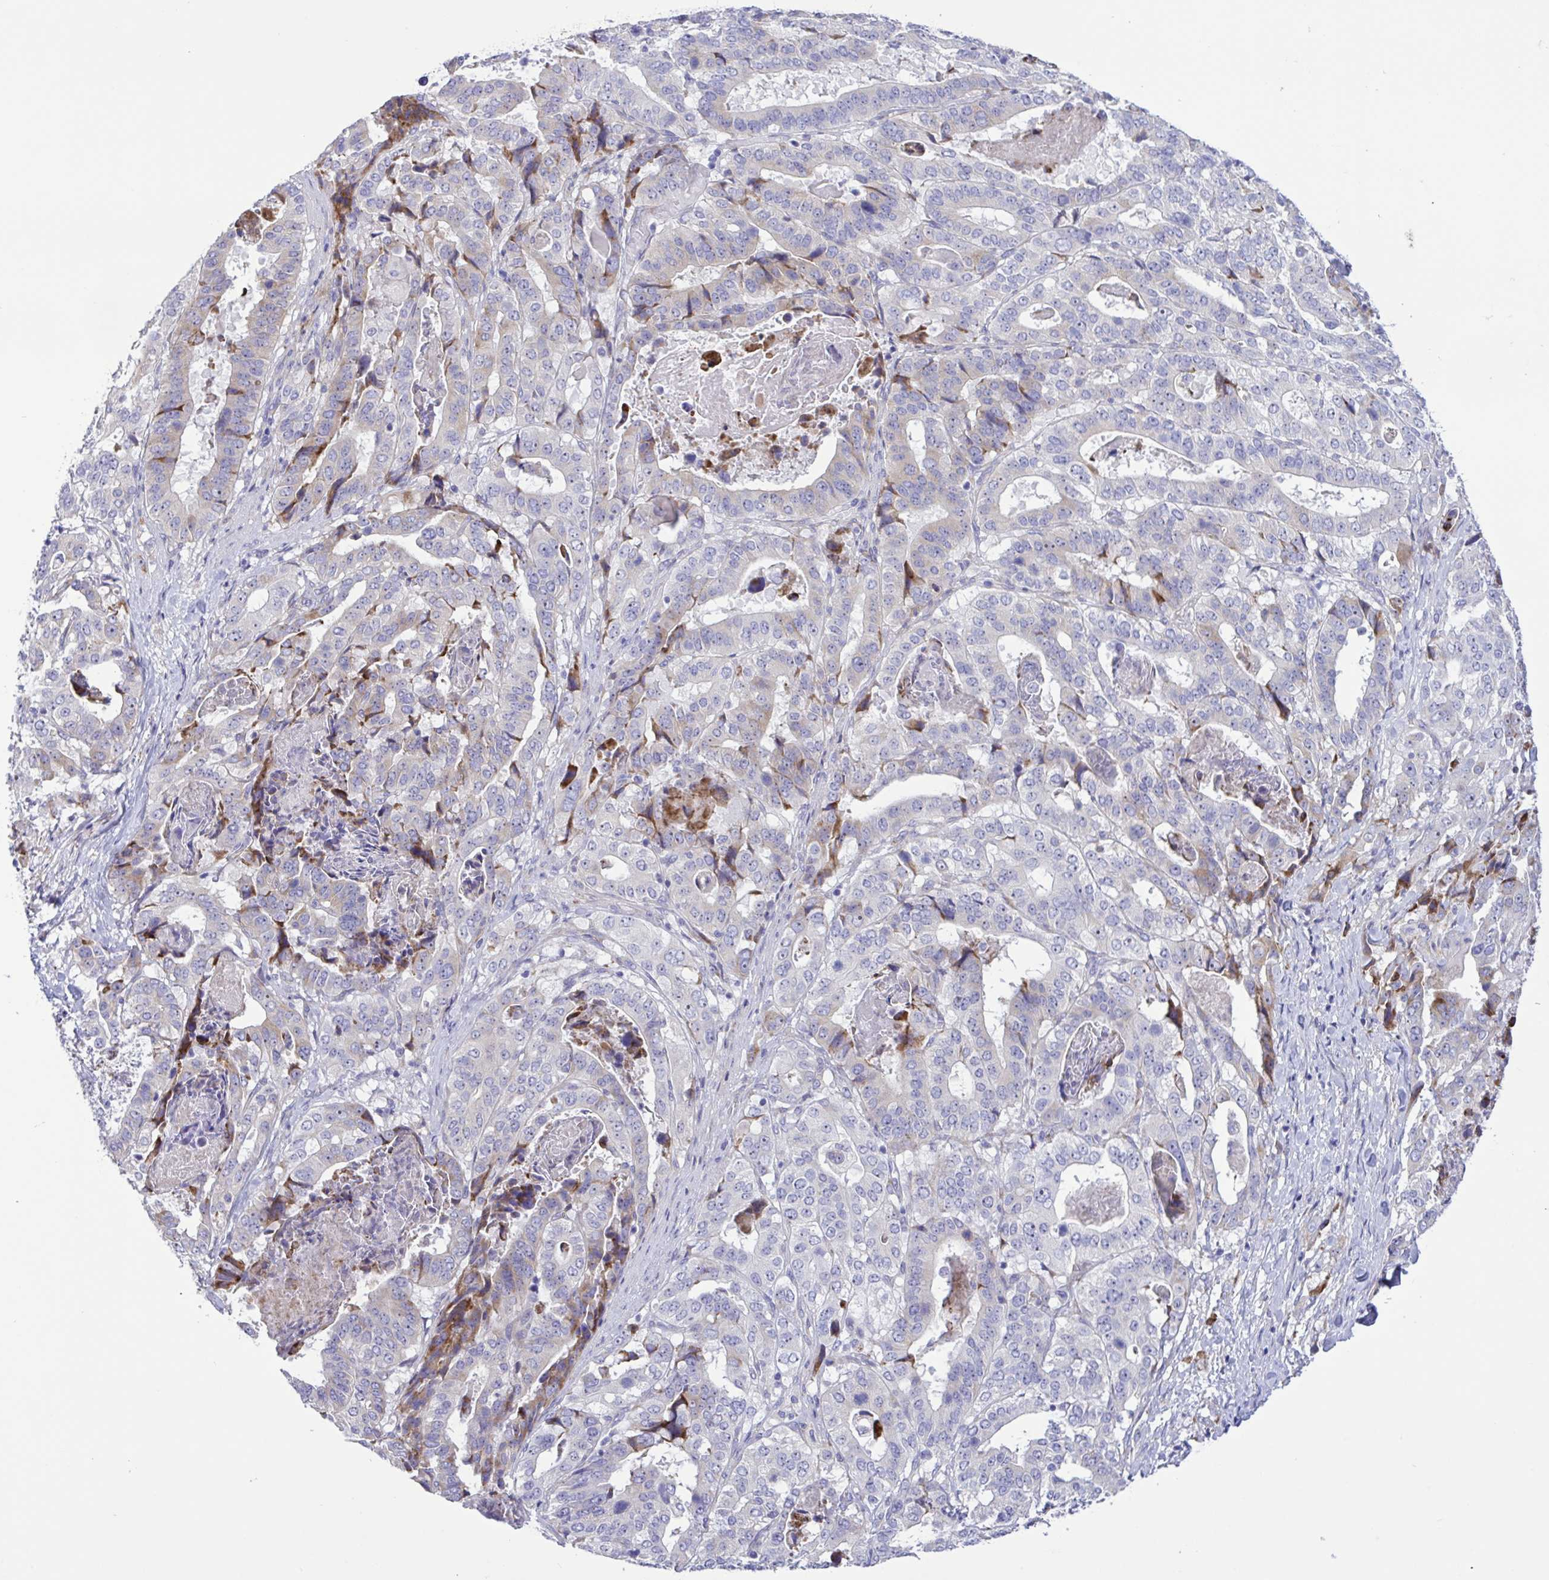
{"staining": {"intensity": "moderate", "quantity": "<25%", "location": "cytoplasmic/membranous"}, "tissue": "stomach cancer", "cell_type": "Tumor cells", "image_type": "cancer", "snomed": [{"axis": "morphology", "description": "Adenocarcinoma, NOS"}, {"axis": "topography", "description": "Stomach"}], "caption": "Stomach adenocarcinoma tissue shows moderate cytoplasmic/membranous staining in about <25% of tumor cells Immunohistochemistry (ihc) stains the protein of interest in brown and the nuclei are stained blue.", "gene": "DSC3", "patient": {"sex": "male", "age": 48}}